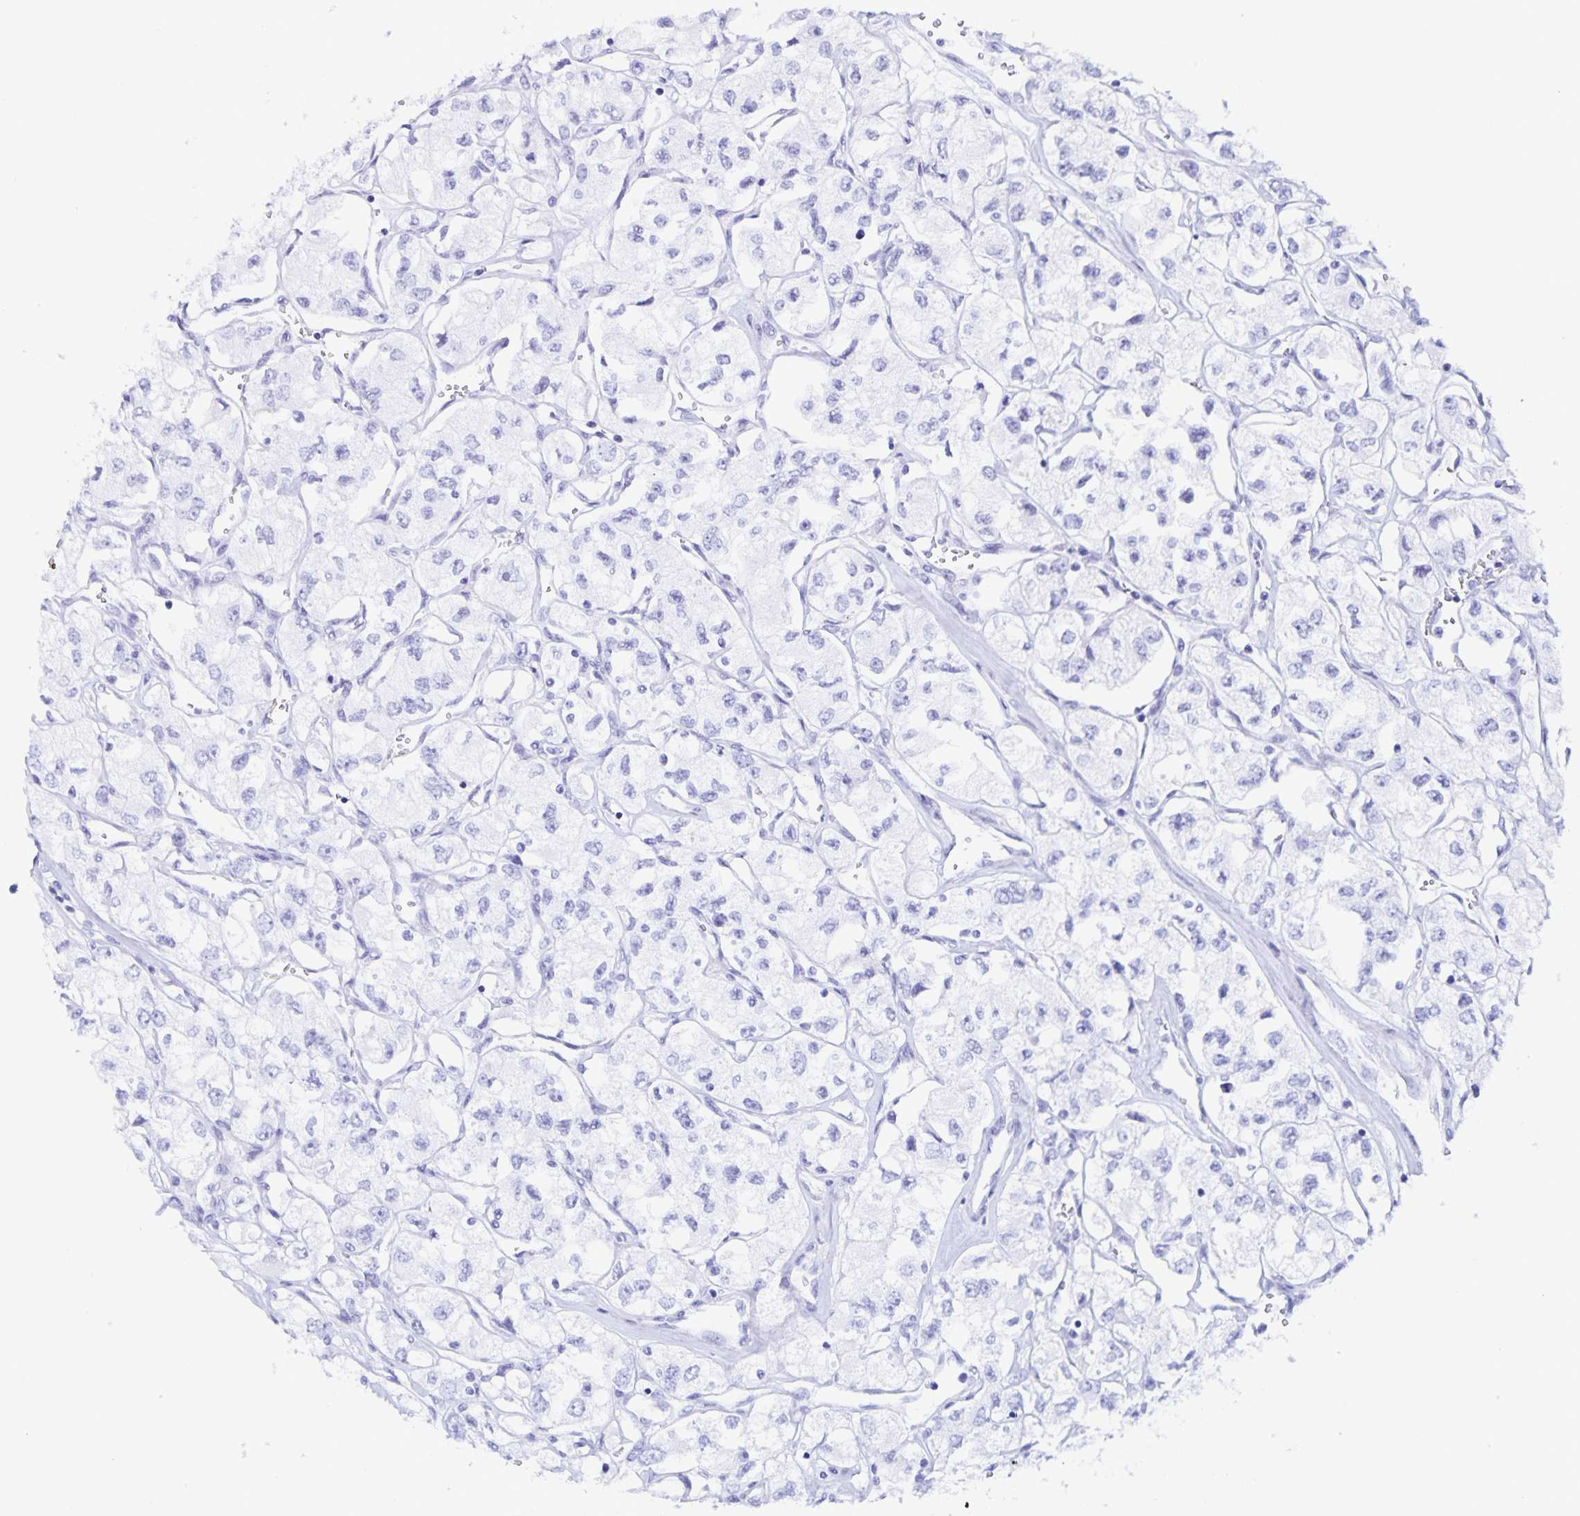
{"staining": {"intensity": "negative", "quantity": "none", "location": "none"}, "tissue": "renal cancer", "cell_type": "Tumor cells", "image_type": "cancer", "snomed": [{"axis": "morphology", "description": "Adenocarcinoma, NOS"}, {"axis": "topography", "description": "Kidney"}], "caption": "Immunohistochemistry (IHC) of renal cancer (adenocarcinoma) reveals no positivity in tumor cells. Brightfield microscopy of IHC stained with DAB (3,3'-diaminobenzidine) (brown) and hematoxylin (blue), captured at high magnification.", "gene": "RPL36A", "patient": {"sex": "female", "age": 59}}